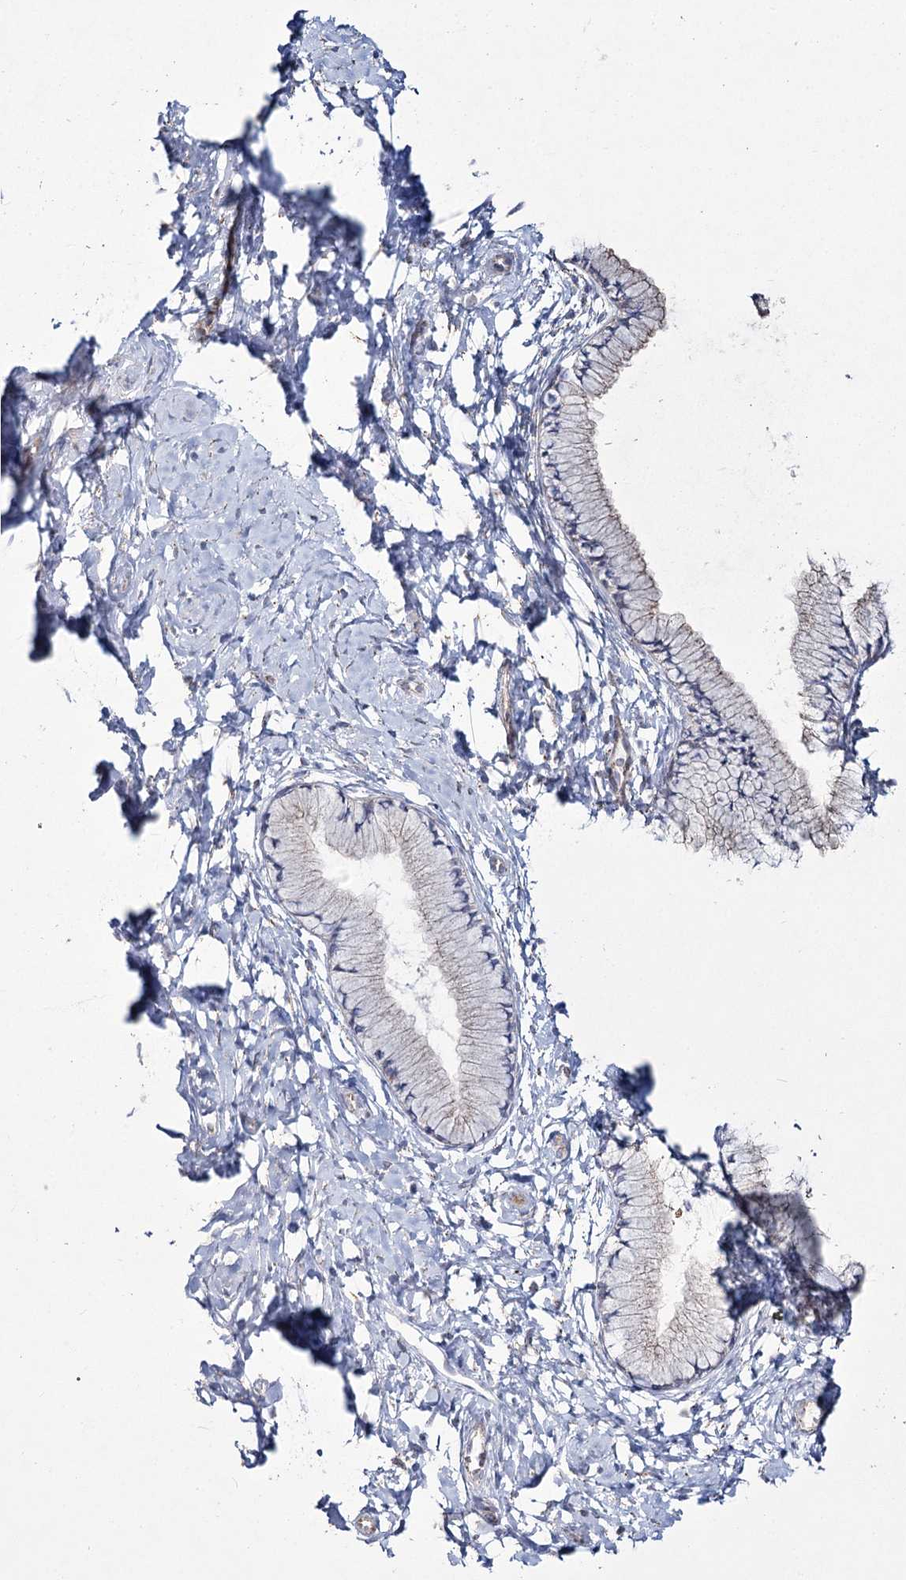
{"staining": {"intensity": "negative", "quantity": "none", "location": "none"}, "tissue": "cervix", "cell_type": "Glandular cells", "image_type": "normal", "snomed": [{"axis": "morphology", "description": "Normal tissue, NOS"}, {"axis": "topography", "description": "Cervix"}], "caption": "Immunohistochemical staining of benign human cervix demonstrates no significant expression in glandular cells.", "gene": "ME3", "patient": {"sex": "female", "age": 33}}